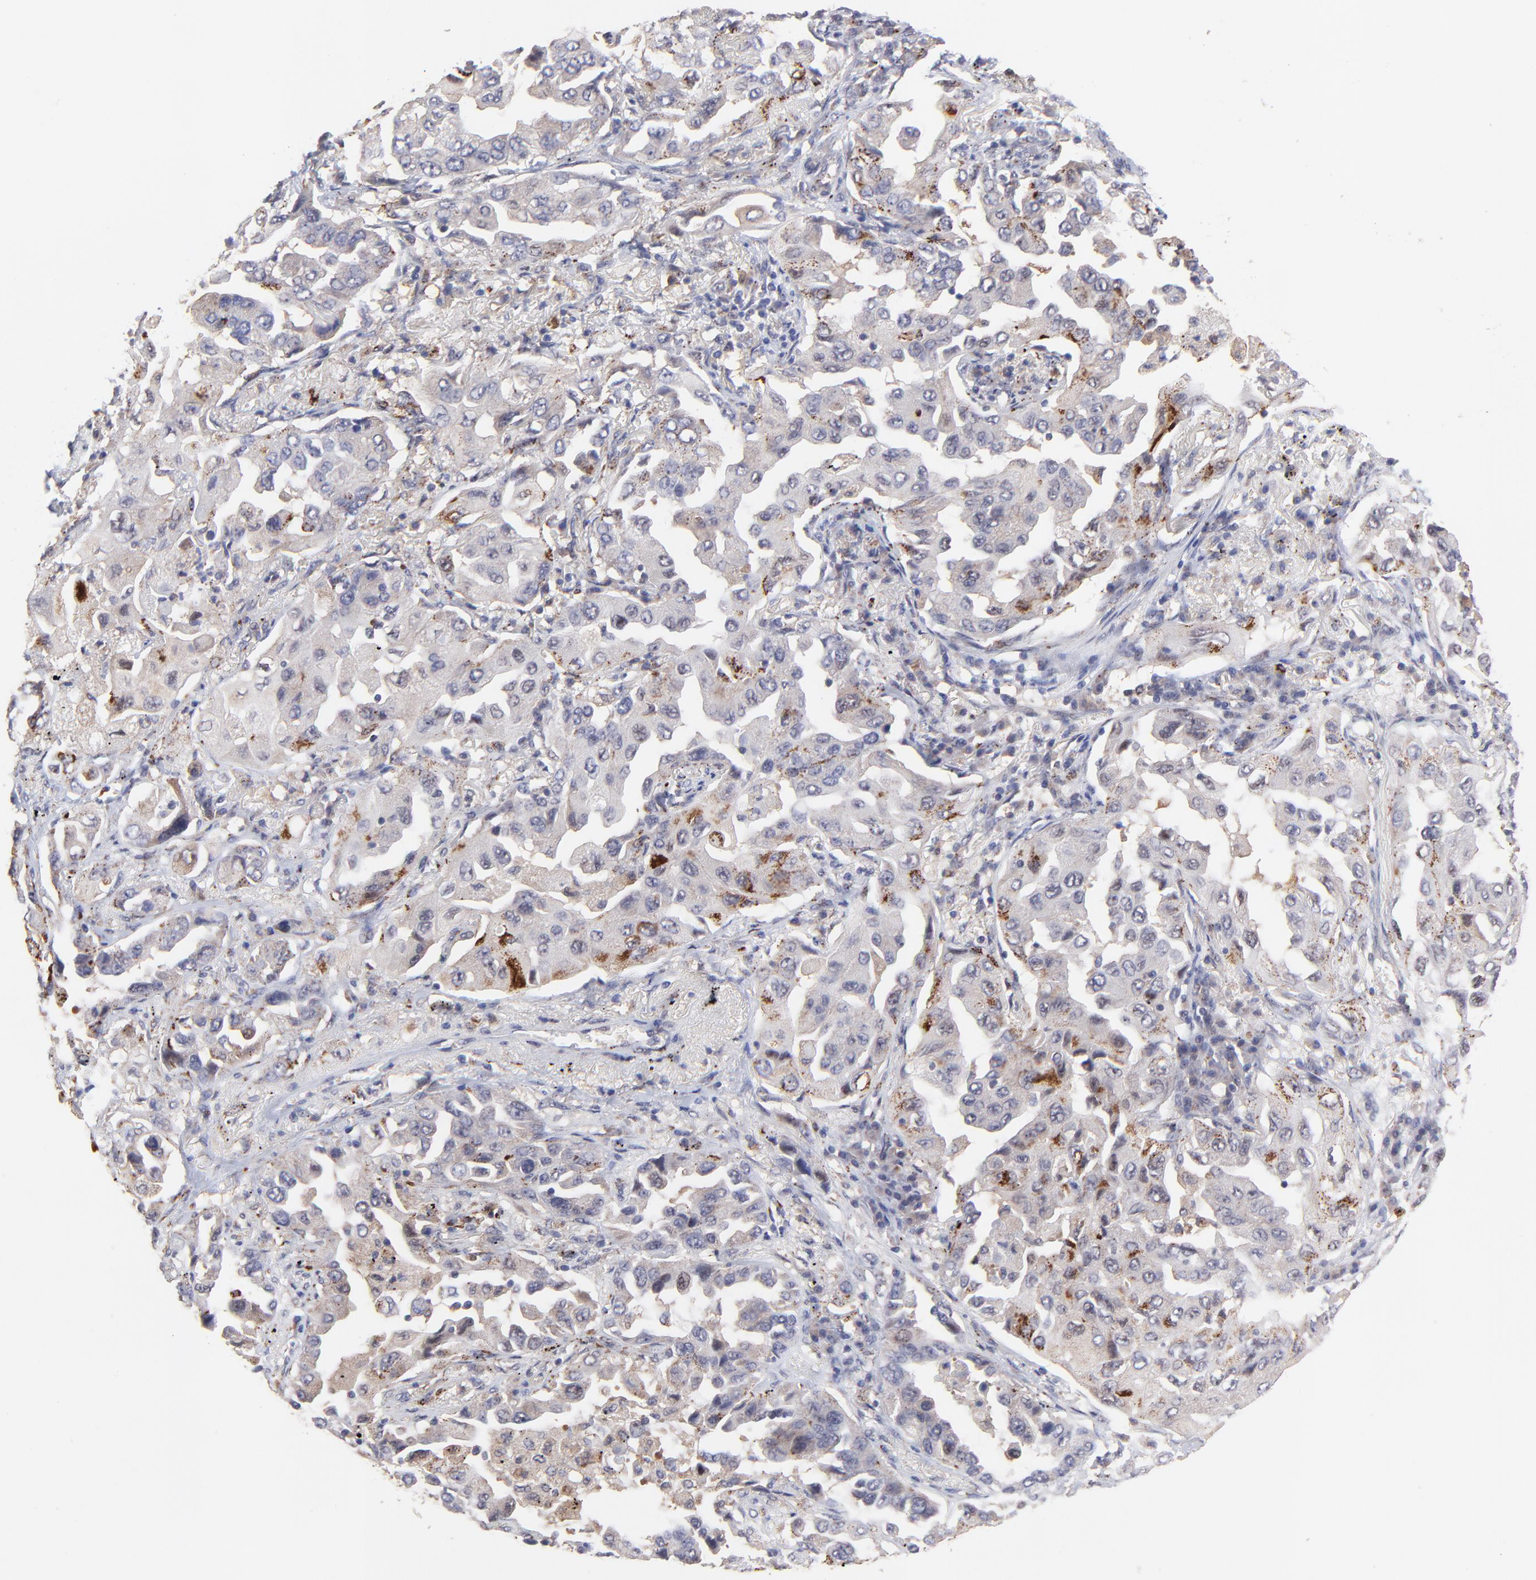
{"staining": {"intensity": "weak", "quantity": "<25%", "location": "cytoplasmic/membranous"}, "tissue": "lung cancer", "cell_type": "Tumor cells", "image_type": "cancer", "snomed": [{"axis": "morphology", "description": "Adenocarcinoma, NOS"}, {"axis": "topography", "description": "Lung"}], "caption": "IHC histopathology image of neoplastic tissue: adenocarcinoma (lung) stained with DAB (3,3'-diaminobenzidine) displays no significant protein staining in tumor cells. Nuclei are stained in blue.", "gene": "ZNF747", "patient": {"sex": "female", "age": 65}}